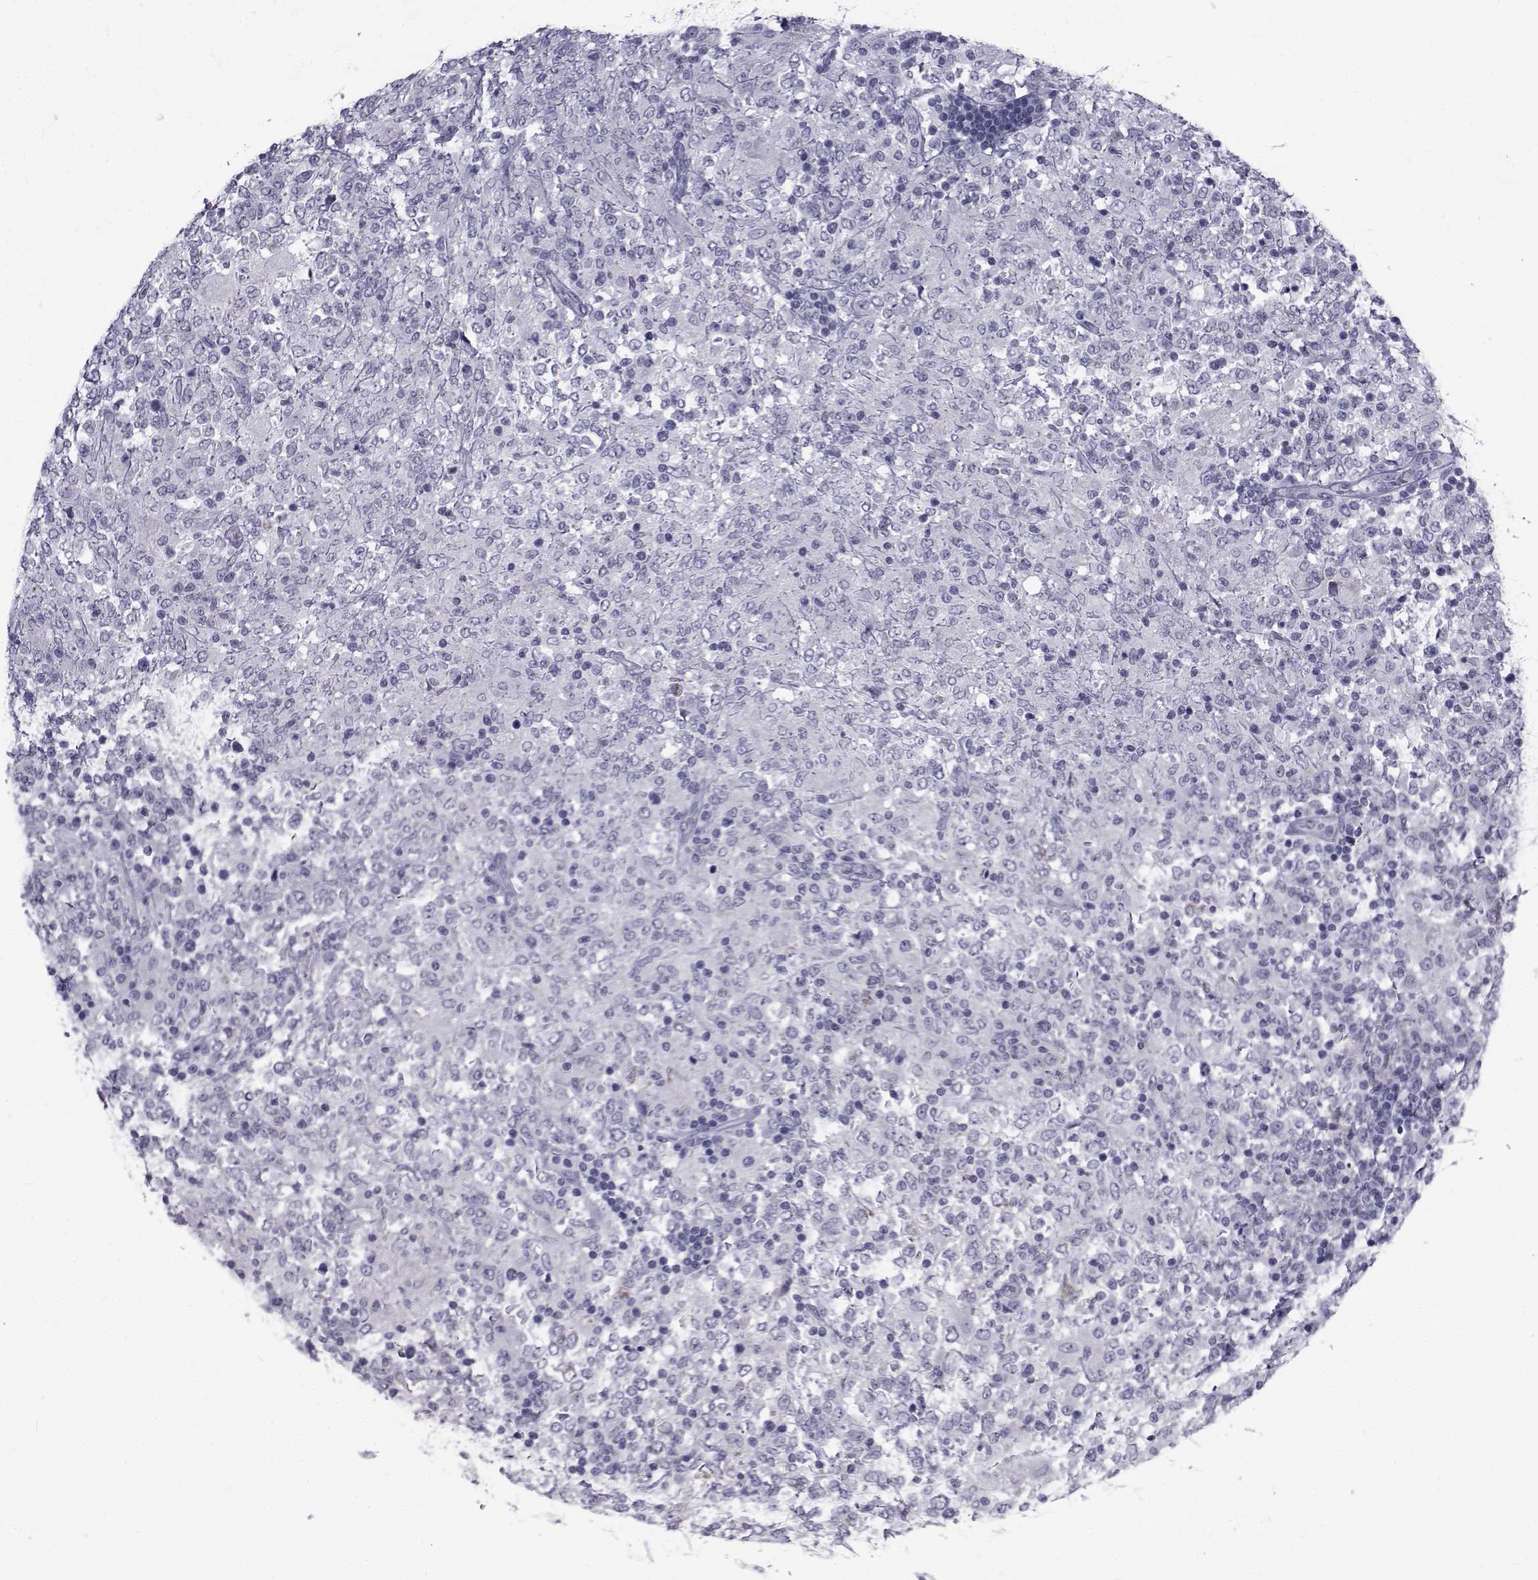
{"staining": {"intensity": "negative", "quantity": "none", "location": "none"}, "tissue": "lymphoma", "cell_type": "Tumor cells", "image_type": "cancer", "snomed": [{"axis": "morphology", "description": "Malignant lymphoma, non-Hodgkin's type, High grade"}, {"axis": "topography", "description": "Lymph node"}], "caption": "DAB immunohistochemical staining of lymphoma demonstrates no significant expression in tumor cells.", "gene": "FDXR", "patient": {"sex": "female", "age": 84}}